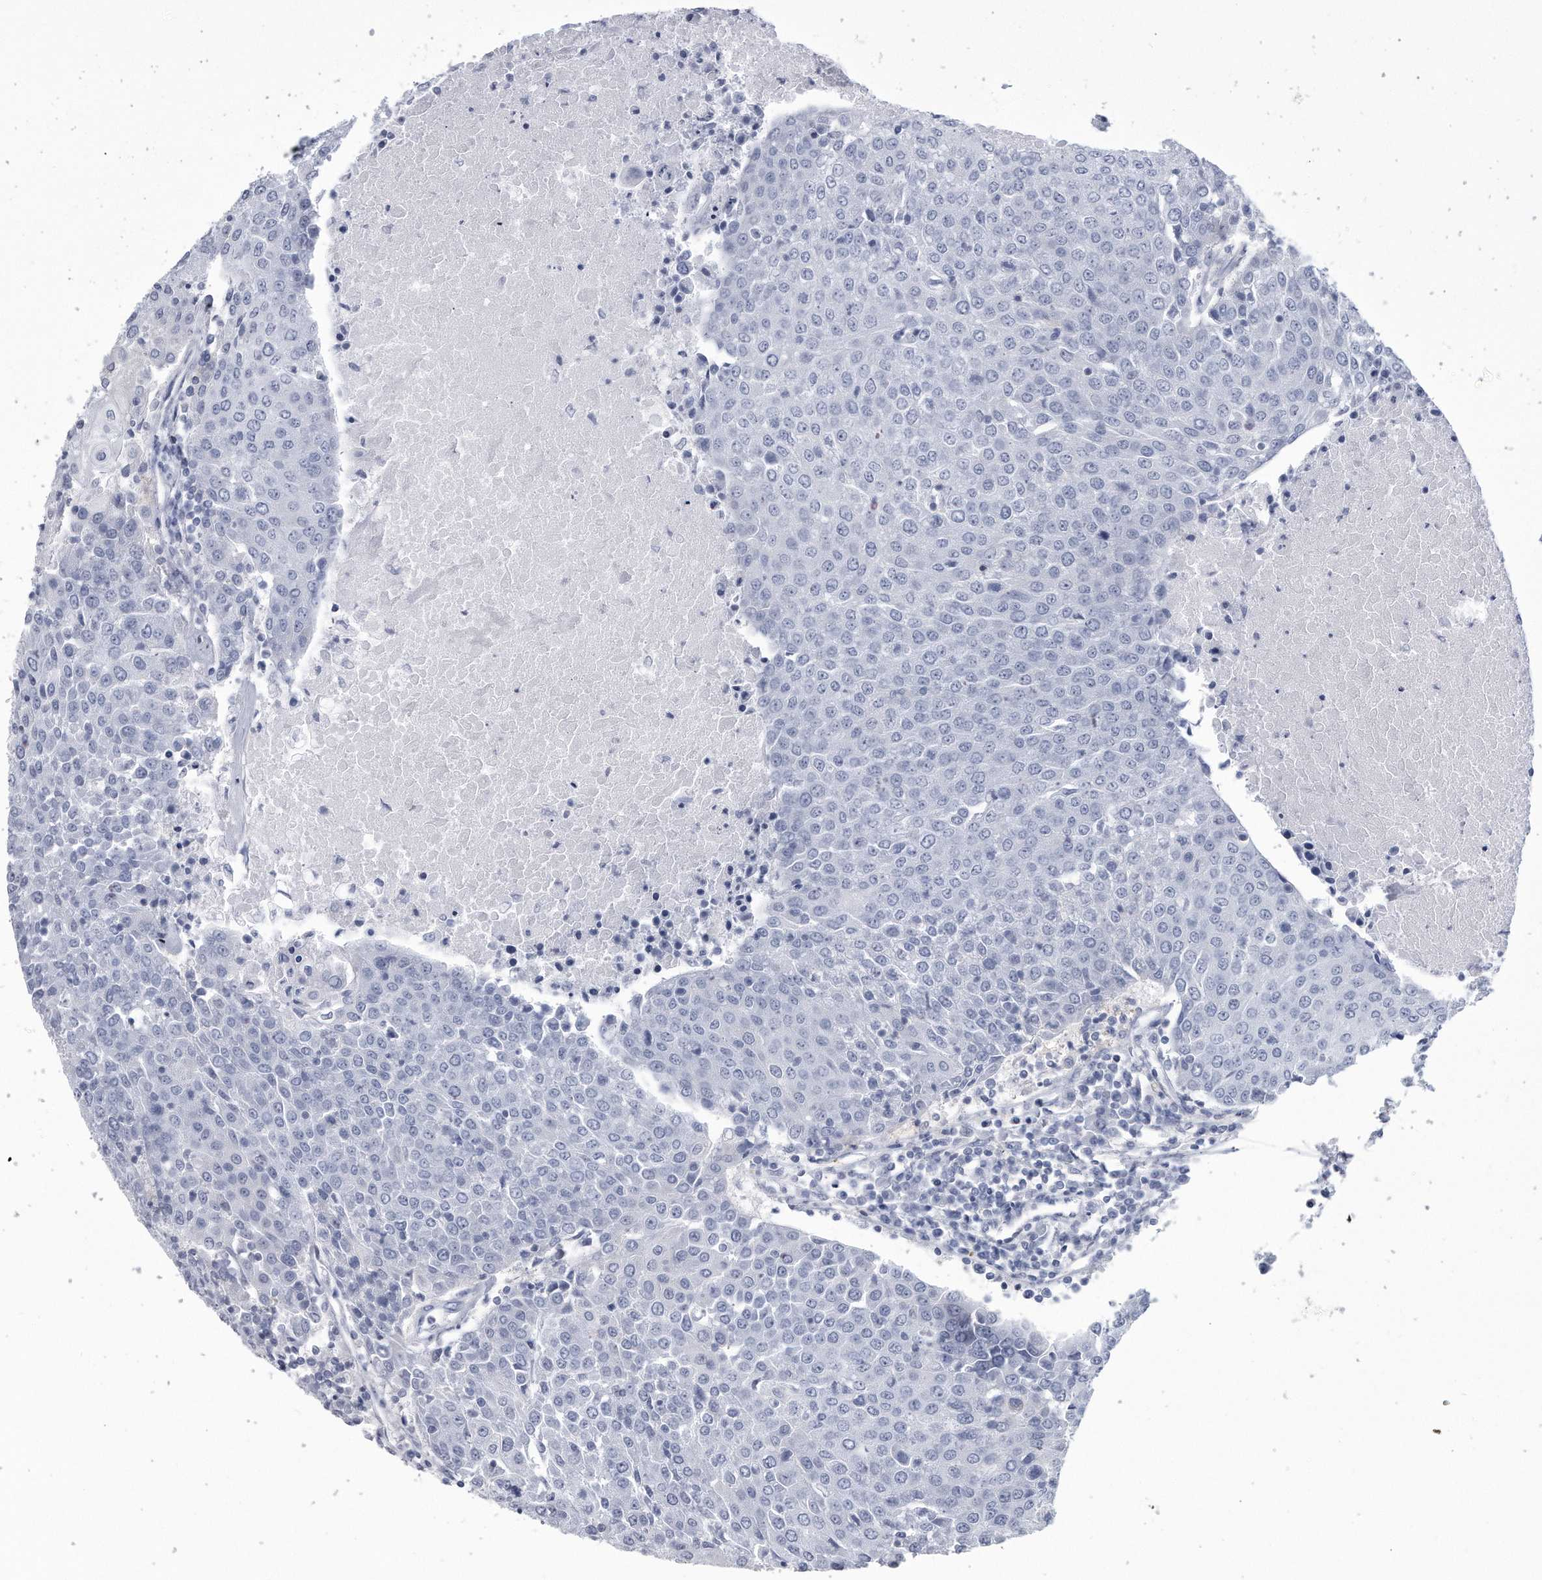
{"staining": {"intensity": "negative", "quantity": "none", "location": "none"}, "tissue": "urothelial cancer", "cell_type": "Tumor cells", "image_type": "cancer", "snomed": [{"axis": "morphology", "description": "Urothelial carcinoma, High grade"}, {"axis": "topography", "description": "Urinary bladder"}], "caption": "Immunohistochemical staining of urothelial carcinoma (high-grade) displays no significant expression in tumor cells.", "gene": "PYGB", "patient": {"sex": "female", "age": 85}}